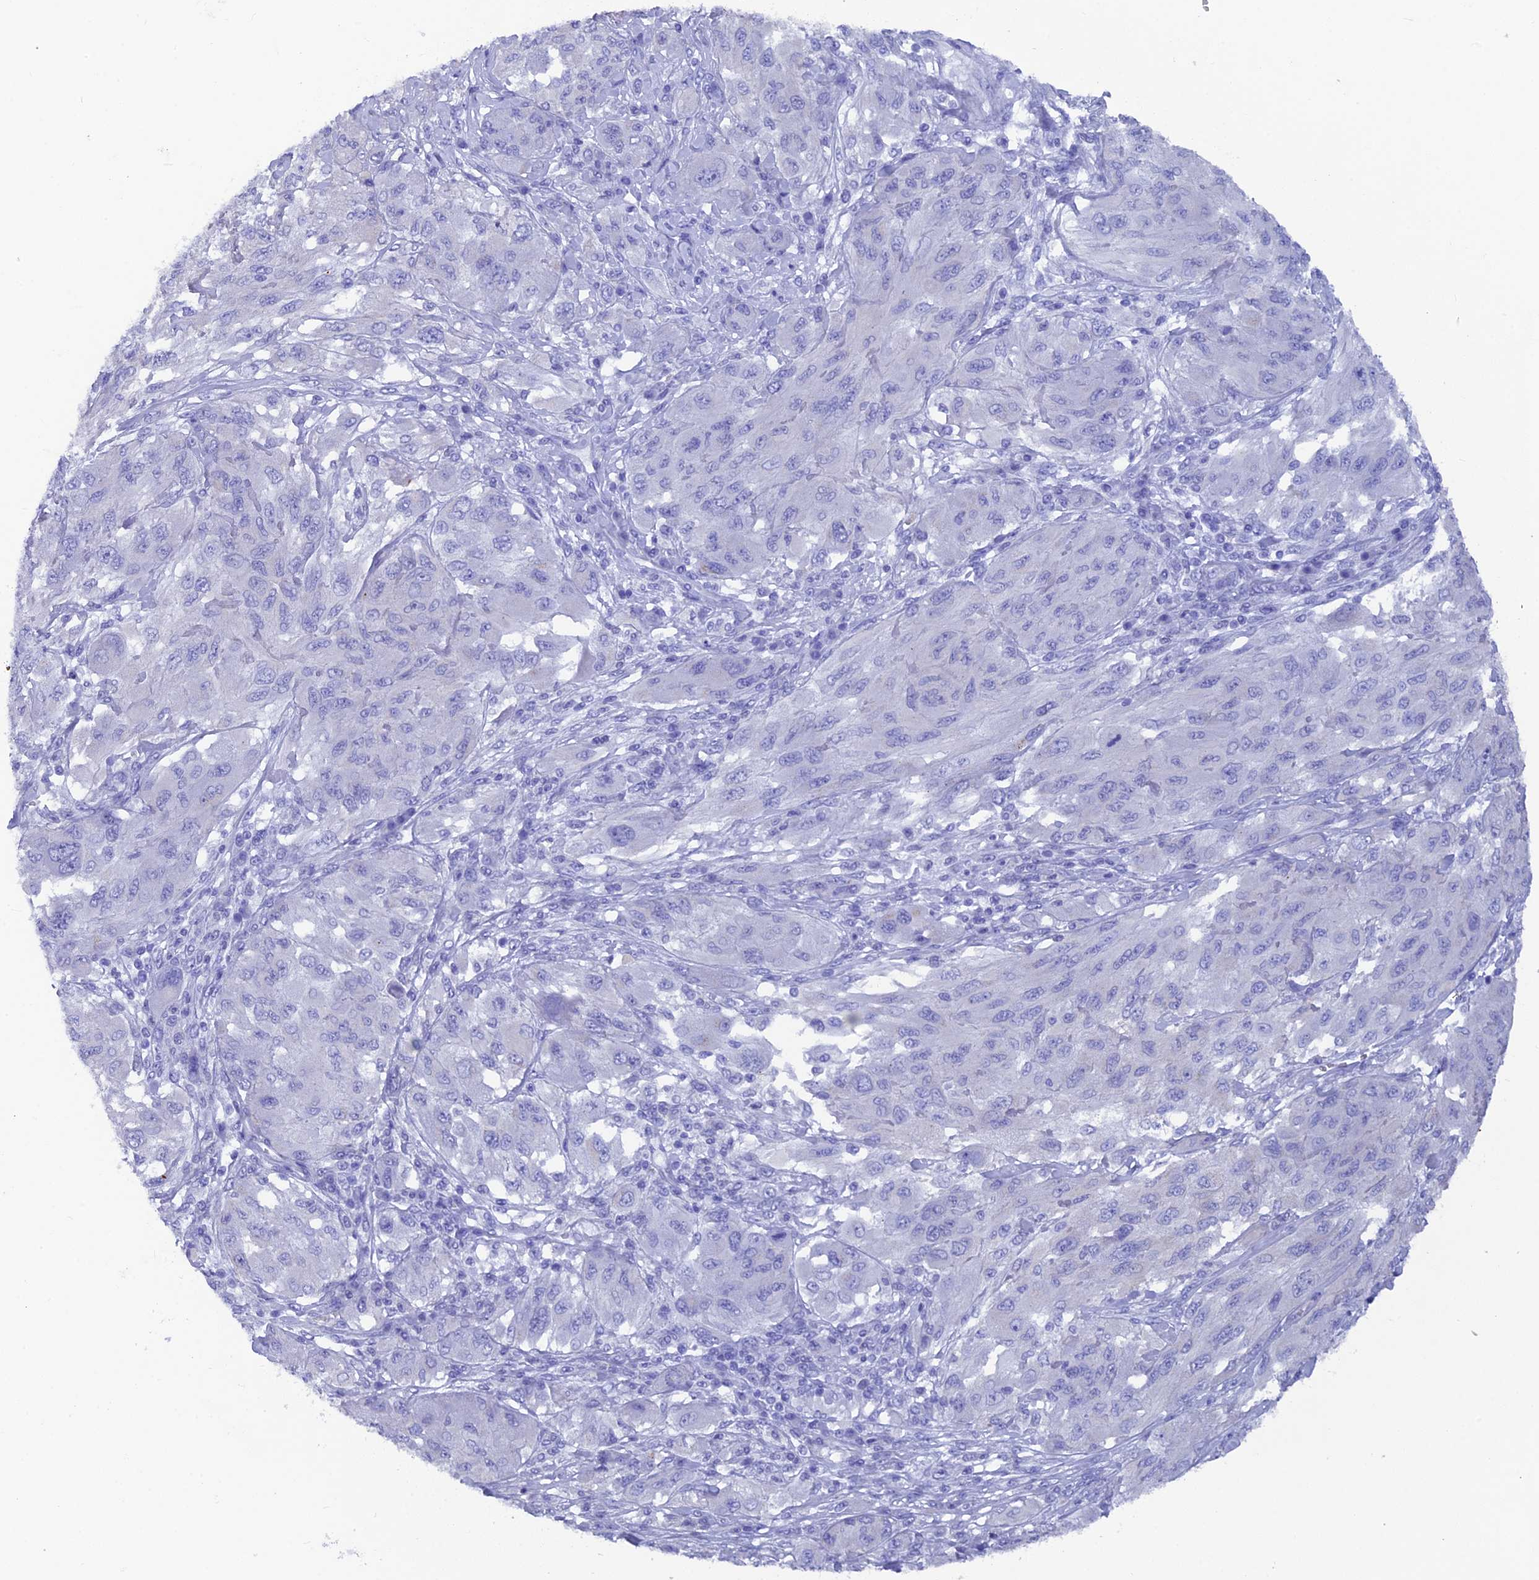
{"staining": {"intensity": "negative", "quantity": "none", "location": "none"}, "tissue": "melanoma", "cell_type": "Tumor cells", "image_type": "cancer", "snomed": [{"axis": "morphology", "description": "Malignant melanoma, NOS"}, {"axis": "topography", "description": "Skin"}], "caption": "Micrograph shows no protein positivity in tumor cells of malignant melanoma tissue.", "gene": "AK4", "patient": {"sex": "female", "age": 91}}